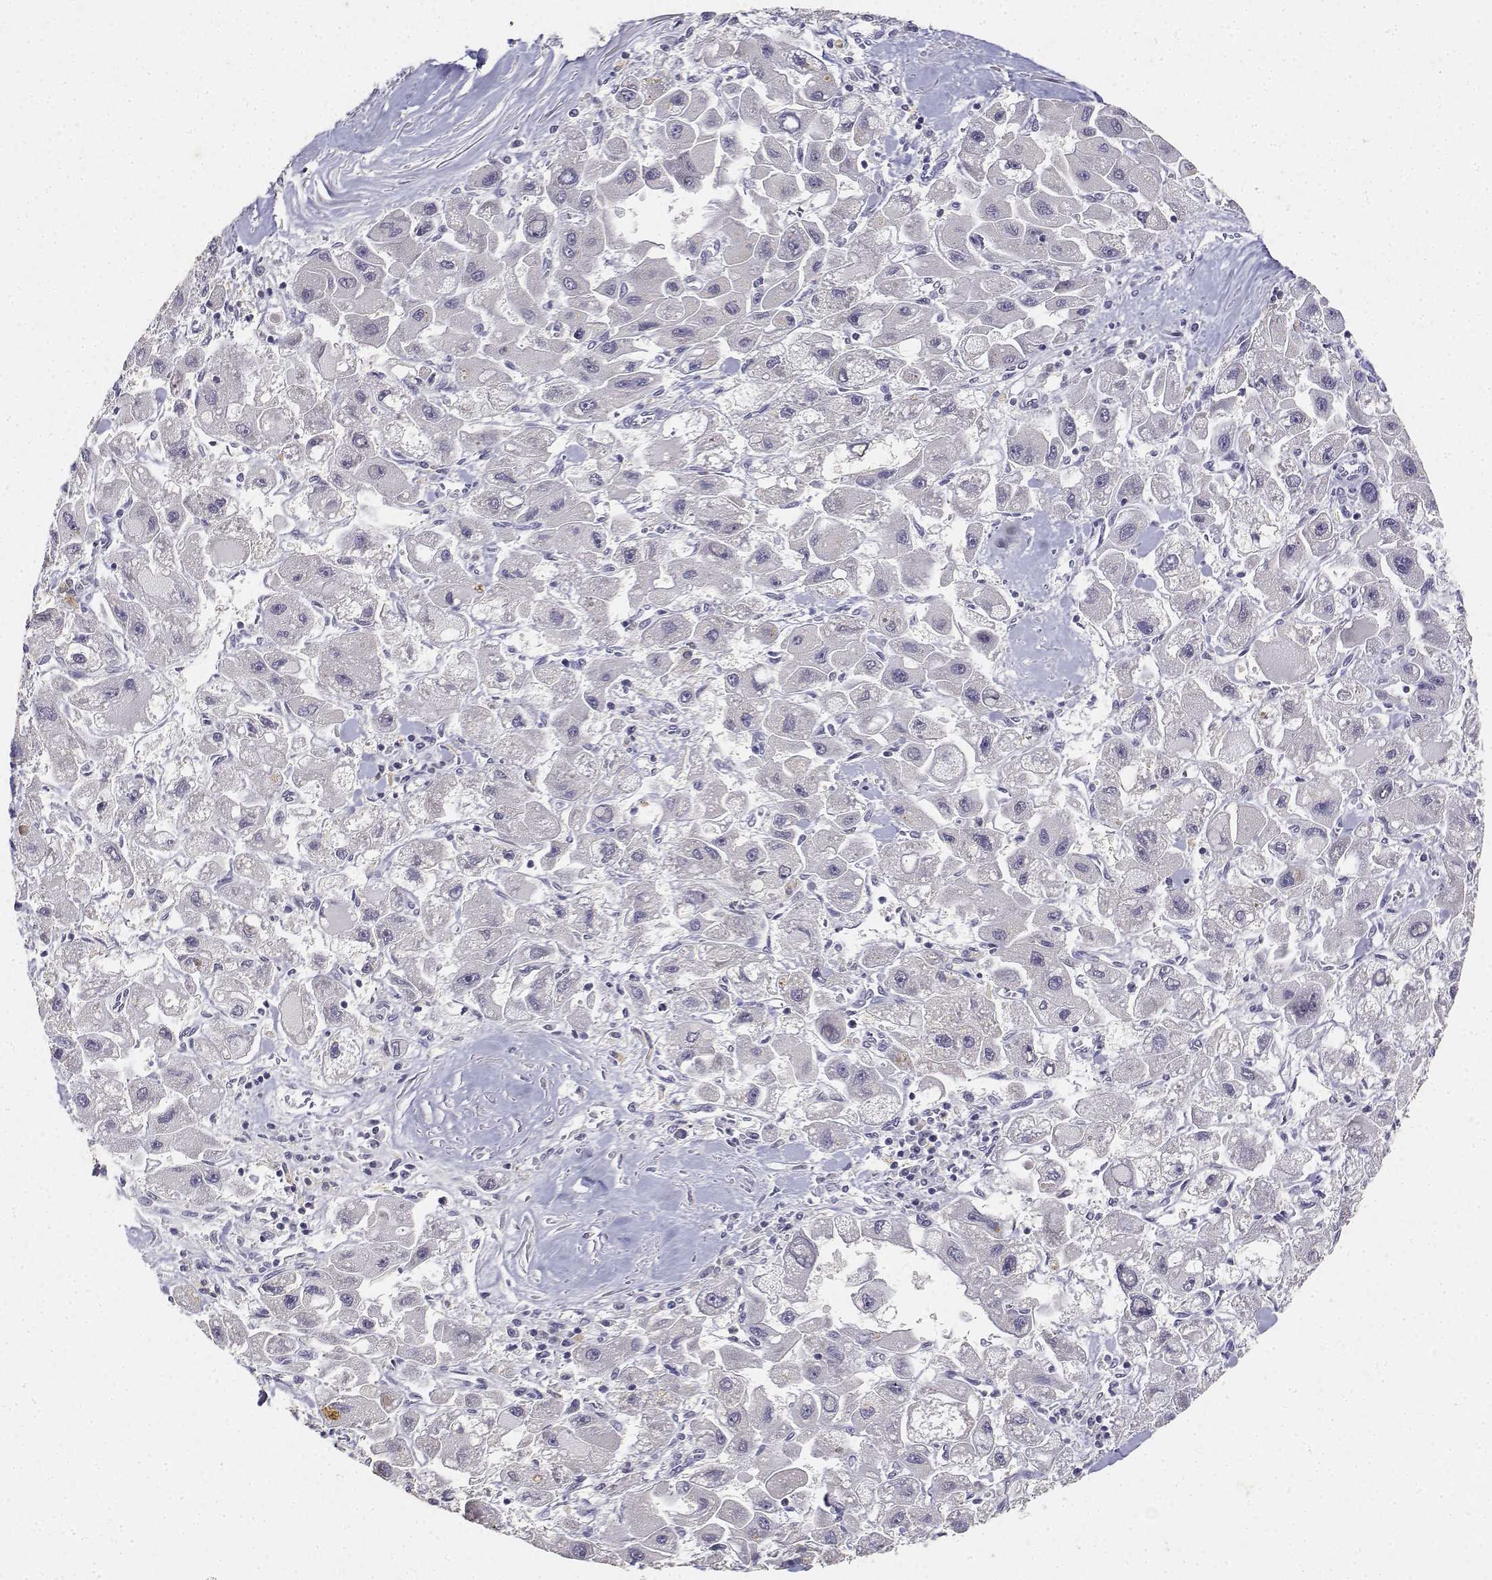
{"staining": {"intensity": "negative", "quantity": "none", "location": "none"}, "tissue": "liver cancer", "cell_type": "Tumor cells", "image_type": "cancer", "snomed": [{"axis": "morphology", "description": "Carcinoma, Hepatocellular, NOS"}, {"axis": "topography", "description": "Liver"}], "caption": "Liver cancer (hepatocellular carcinoma) was stained to show a protein in brown. There is no significant staining in tumor cells.", "gene": "PAEP", "patient": {"sex": "male", "age": 24}}